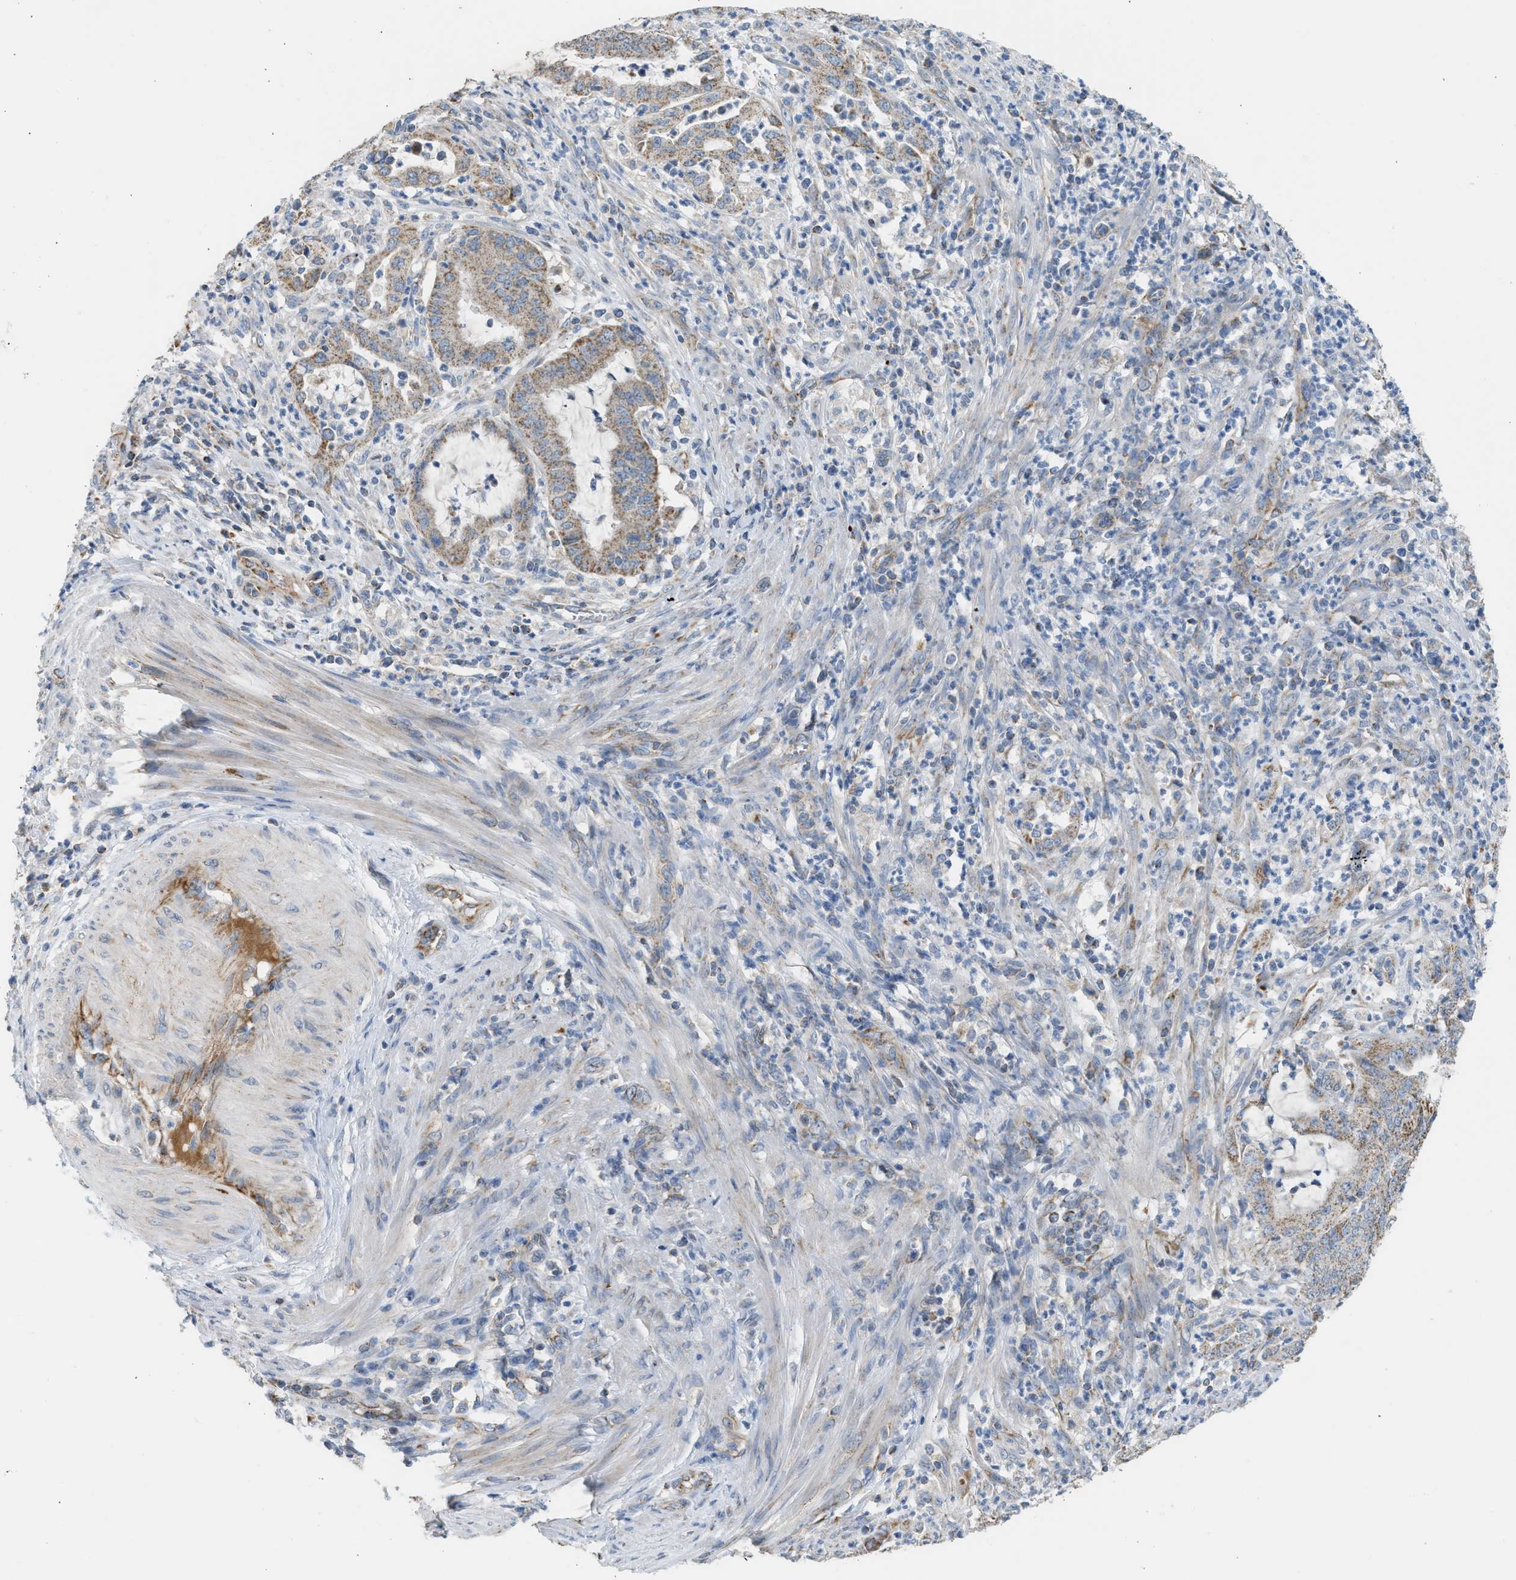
{"staining": {"intensity": "weak", "quantity": ">75%", "location": "cytoplasmic/membranous"}, "tissue": "endometrial cancer", "cell_type": "Tumor cells", "image_type": "cancer", "snomed": [{"axis": "morphology", "description": "Adenocarcinoma, NOS"}, {"axis": "topography", "description": "Endometrium"}], "caption": "Endometrial adenocarcinoma tissue demonstrates weak cytoplasmic/membranous positivity in about >75% of tumor cells The staining was performed using DAB to visualize the protein expression in brown, while the nuclei were stained in blue with hematoxylin (Magnification: 20x).", "gene": "GOT2", "patient": {"sex": "female", "age": 70}}